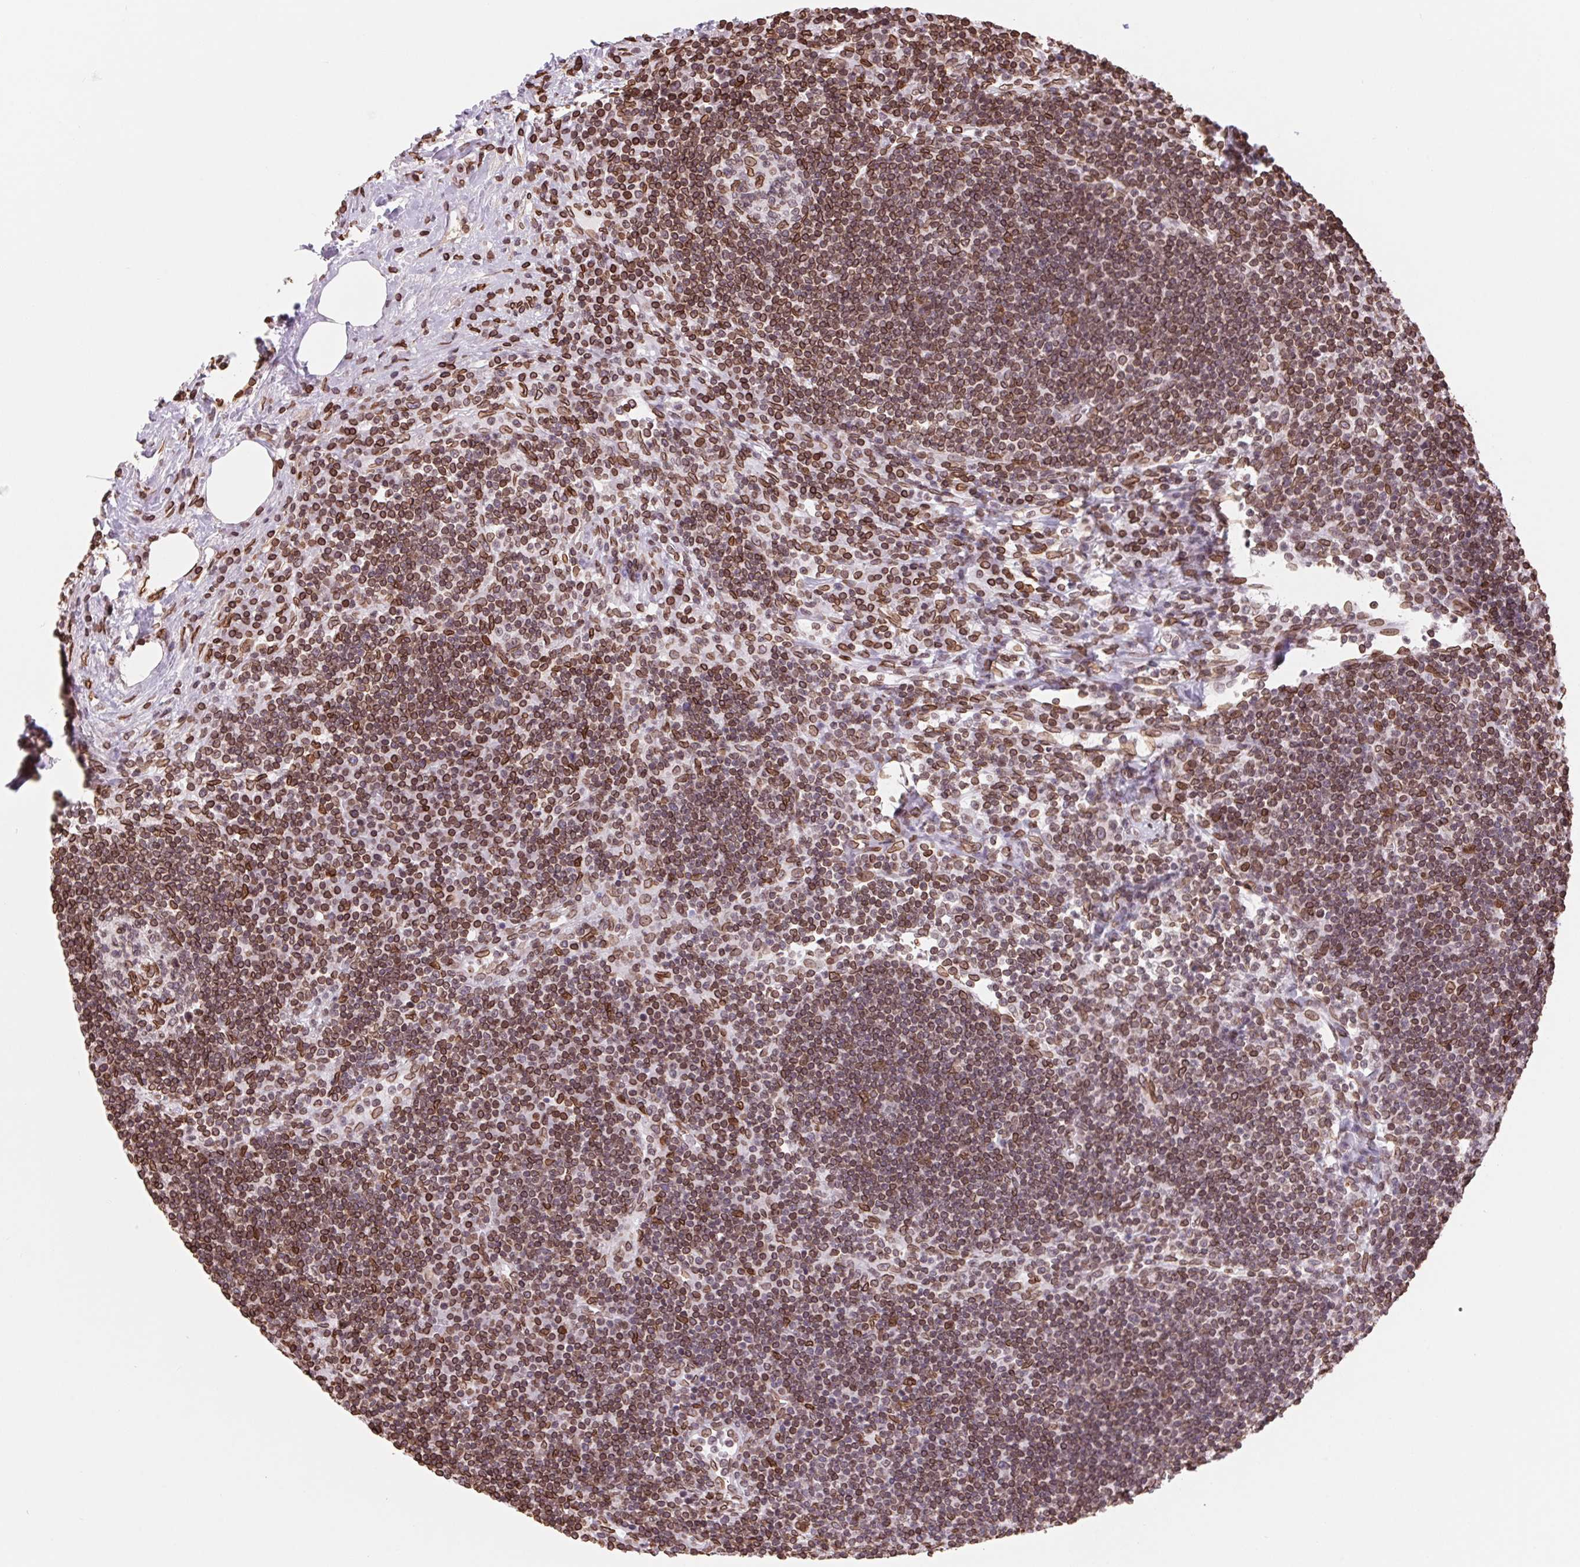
{"staining": {"intensity": "strong", "quantity": "<25%", "location": "cytoplasmic/membranous,nuclear"}, "tissue": "lymph node", "cell_type": "Germinal center cells", "image_type": "normal", "snomed": [{"axis": "morphology", "description": "Normal tissue, NOS"}, {"axis": "topography", "description": "Lymph node"}], "caption": "Germinal center cells demonstrate medium levels of strong cytoplasmic/membranous,nuclear positivity in about <25% of cells in benign lymph node. Nuclei are stained in blue.", "gene": "LMNB2", "patient": {"sex": "male", "age": 67}}